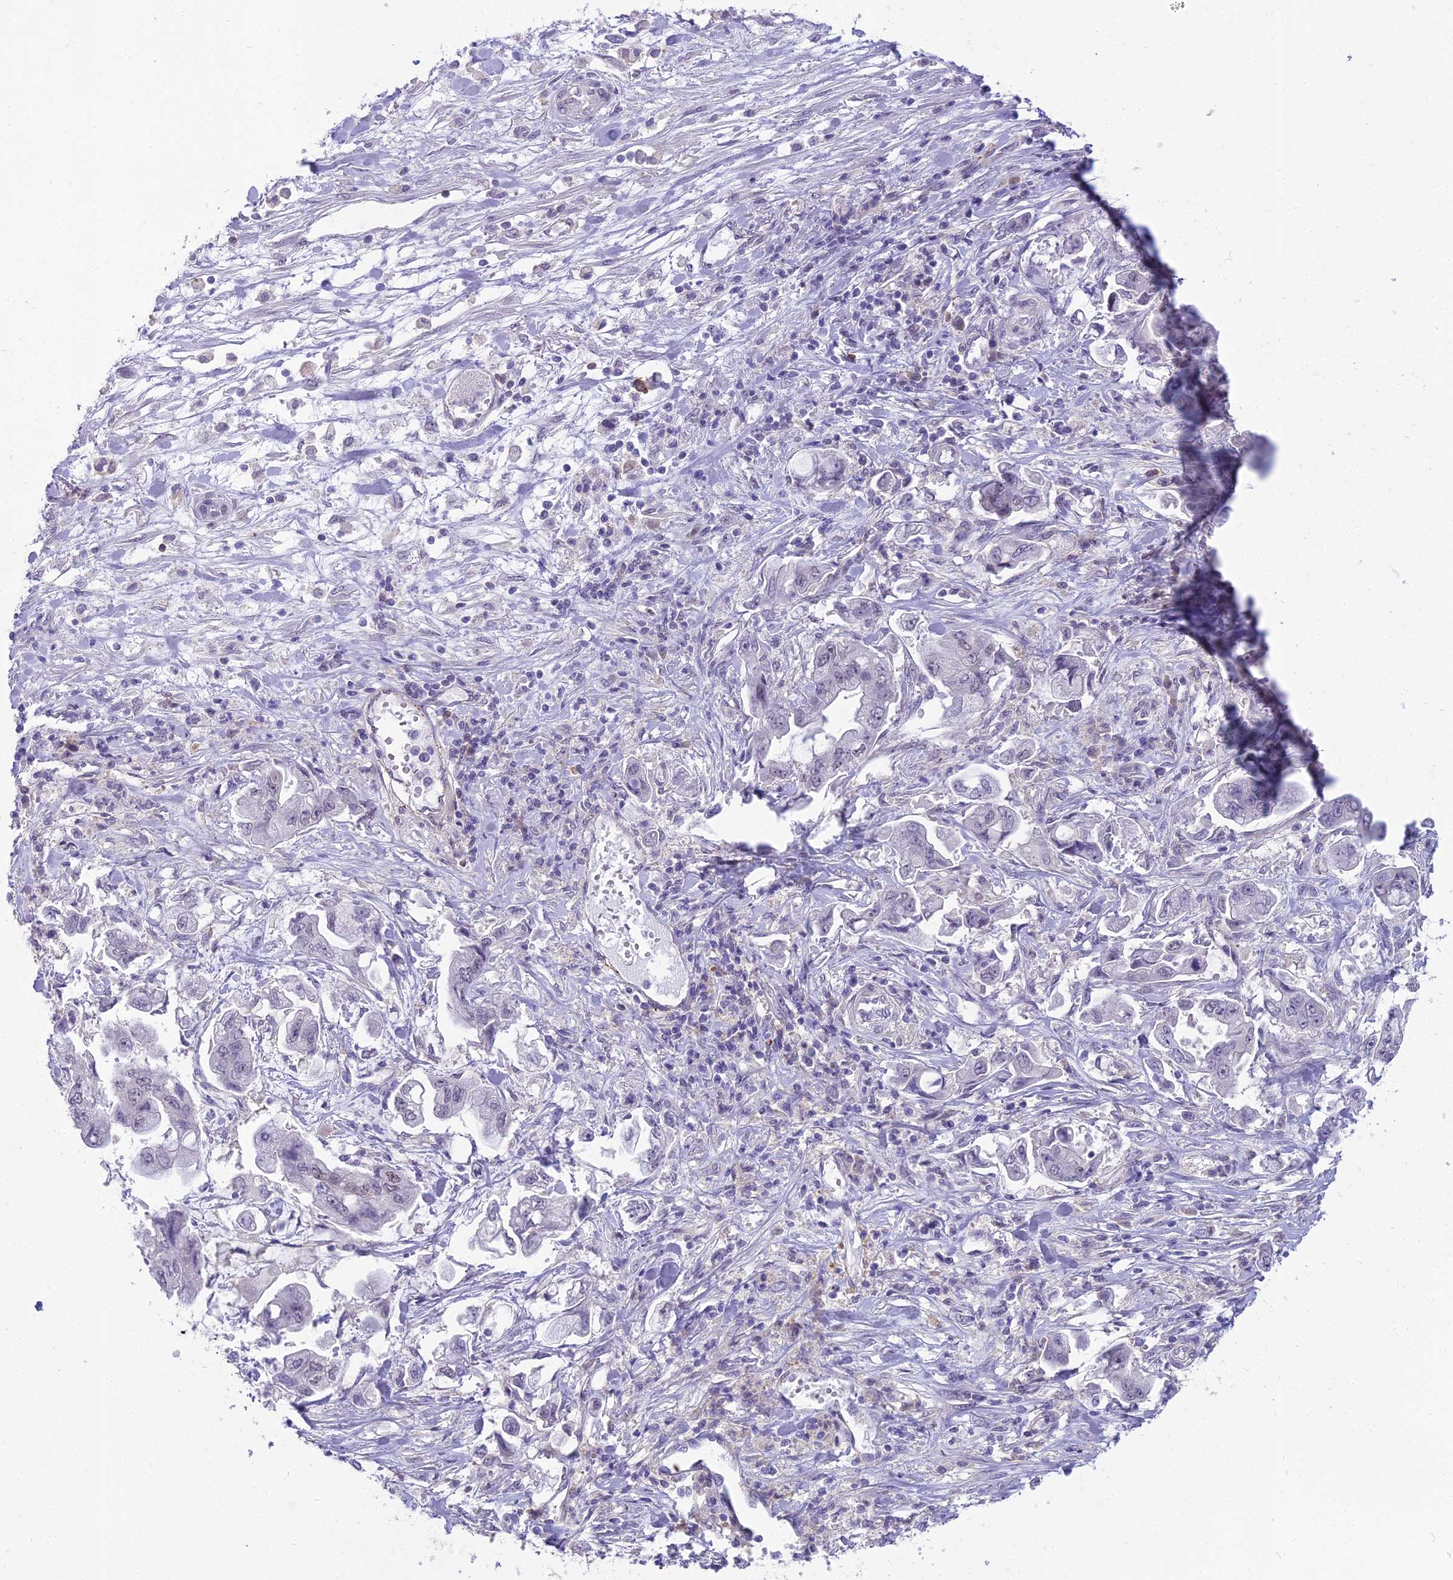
{"staining": {"intensity": "negative", "quantity": "none", "location": "none"}, "tissue": "stomach cancer", "cell_type": "Tumor cells", "image_type": "cancer", "snomed": [{"axis": "morphology", "description": "Adenocarcinoma, NOS"}, {"axis": "topography", "description": "Stomach"}], "caption": "An image of human stomach cancer is negative for staining in tumor cells.", "gene": "BLNK", "patient": {"sex": "male", "age": 62}}